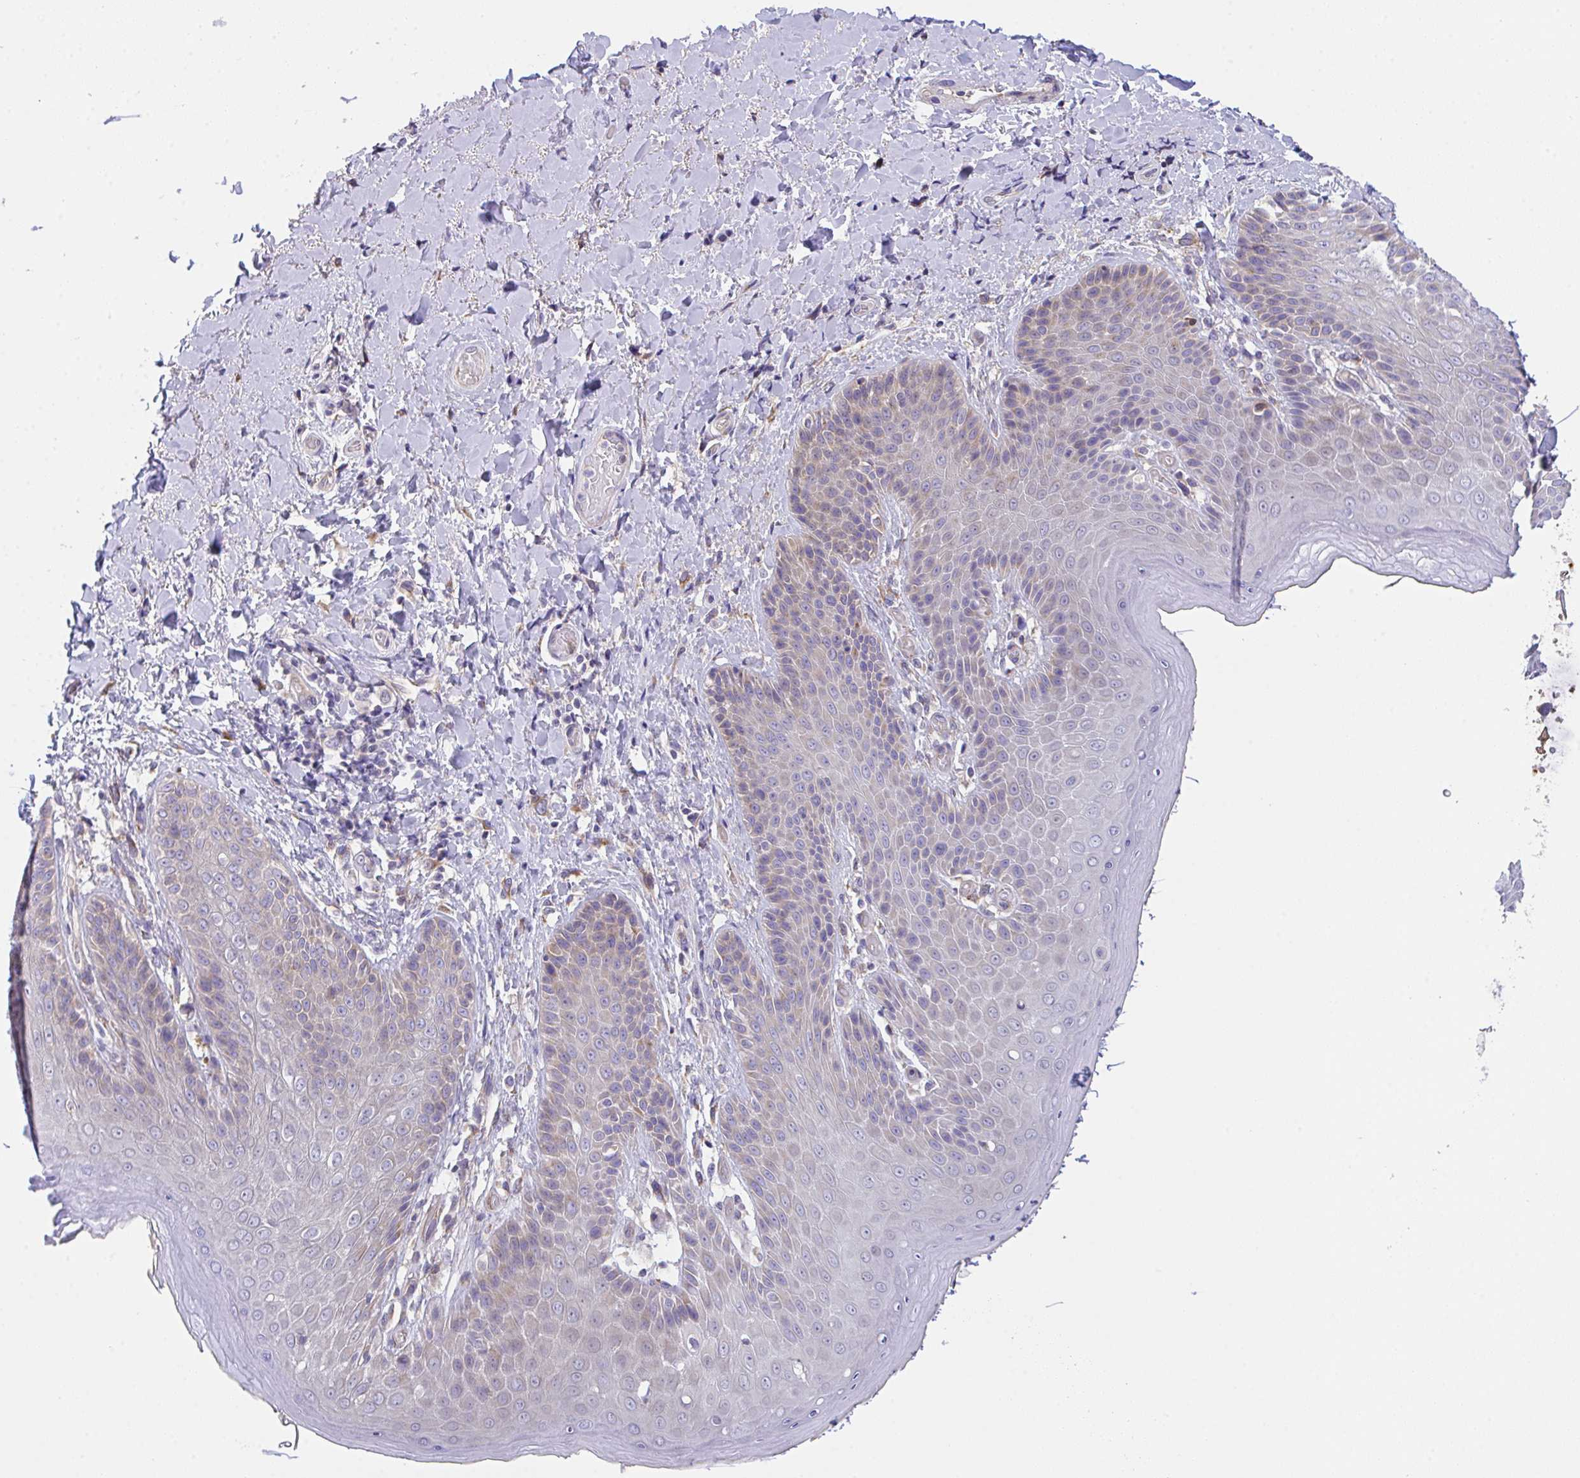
{"staining": {"intensity": "weak", "quantity": "<25%", "location": "cytoplasmic/membranous"}, "tissue": "skin", "cell_type": "Epidermal cells", "image_type": "normal", "snomed": [{"axis": "morphology", "description": "Normal tissue, NOS"}, {"axis": "topography", "description": "Anal"}, {"axis": "topography", "description": "Peripheral nerve tissue"}], "caption": "Histopathology image shows no protein positivity in epidermal cells of normal skin.", "gene": "MIA3", "patient": {"sex": "male", "age": 51}}